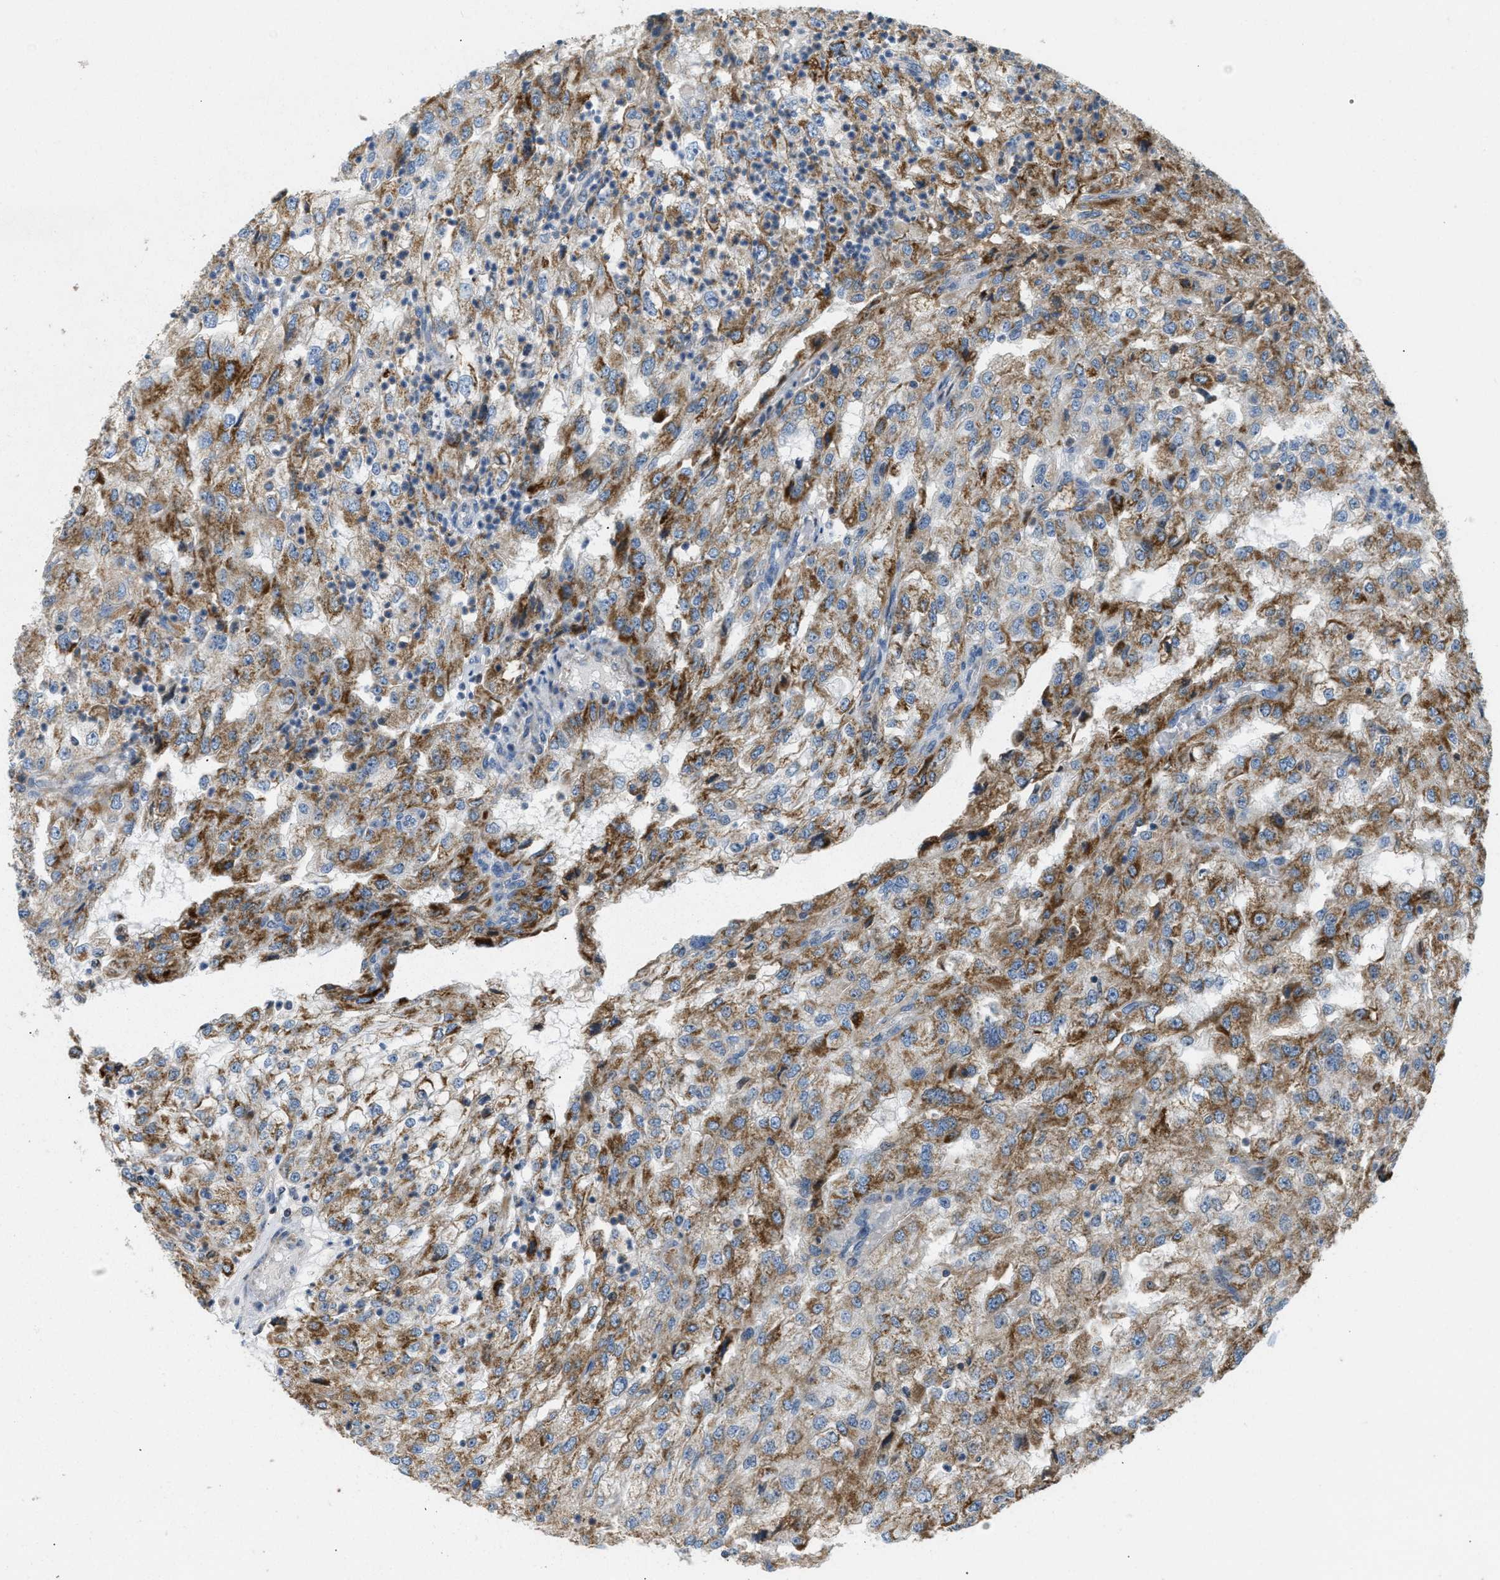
{"staining": {"intensity": "moderate", "quantity": ">75%", "location": "cytoplasmic/membranous"}, "tissue": "renal cancer", "cell_type": "Tumor cells", "image_type": "cancer", "snomed": [{"axis": "morphology", "description": "Adenocarcinoma, NOS"}, {"axis": "topography", "description": "Kidney"}], "caption": "The immunohistochemical stain highlights moderate cytoplasmic/membranous positivity in tumor cells of renal adenocarcinoma tissue. The protein of interest is stained brown, and the nuclei are stained in blue (DAB IHC with brightfield microscopy, high magnification).", "gene": "ACADVL", "patient": {"sex": "female", "age": 54}}